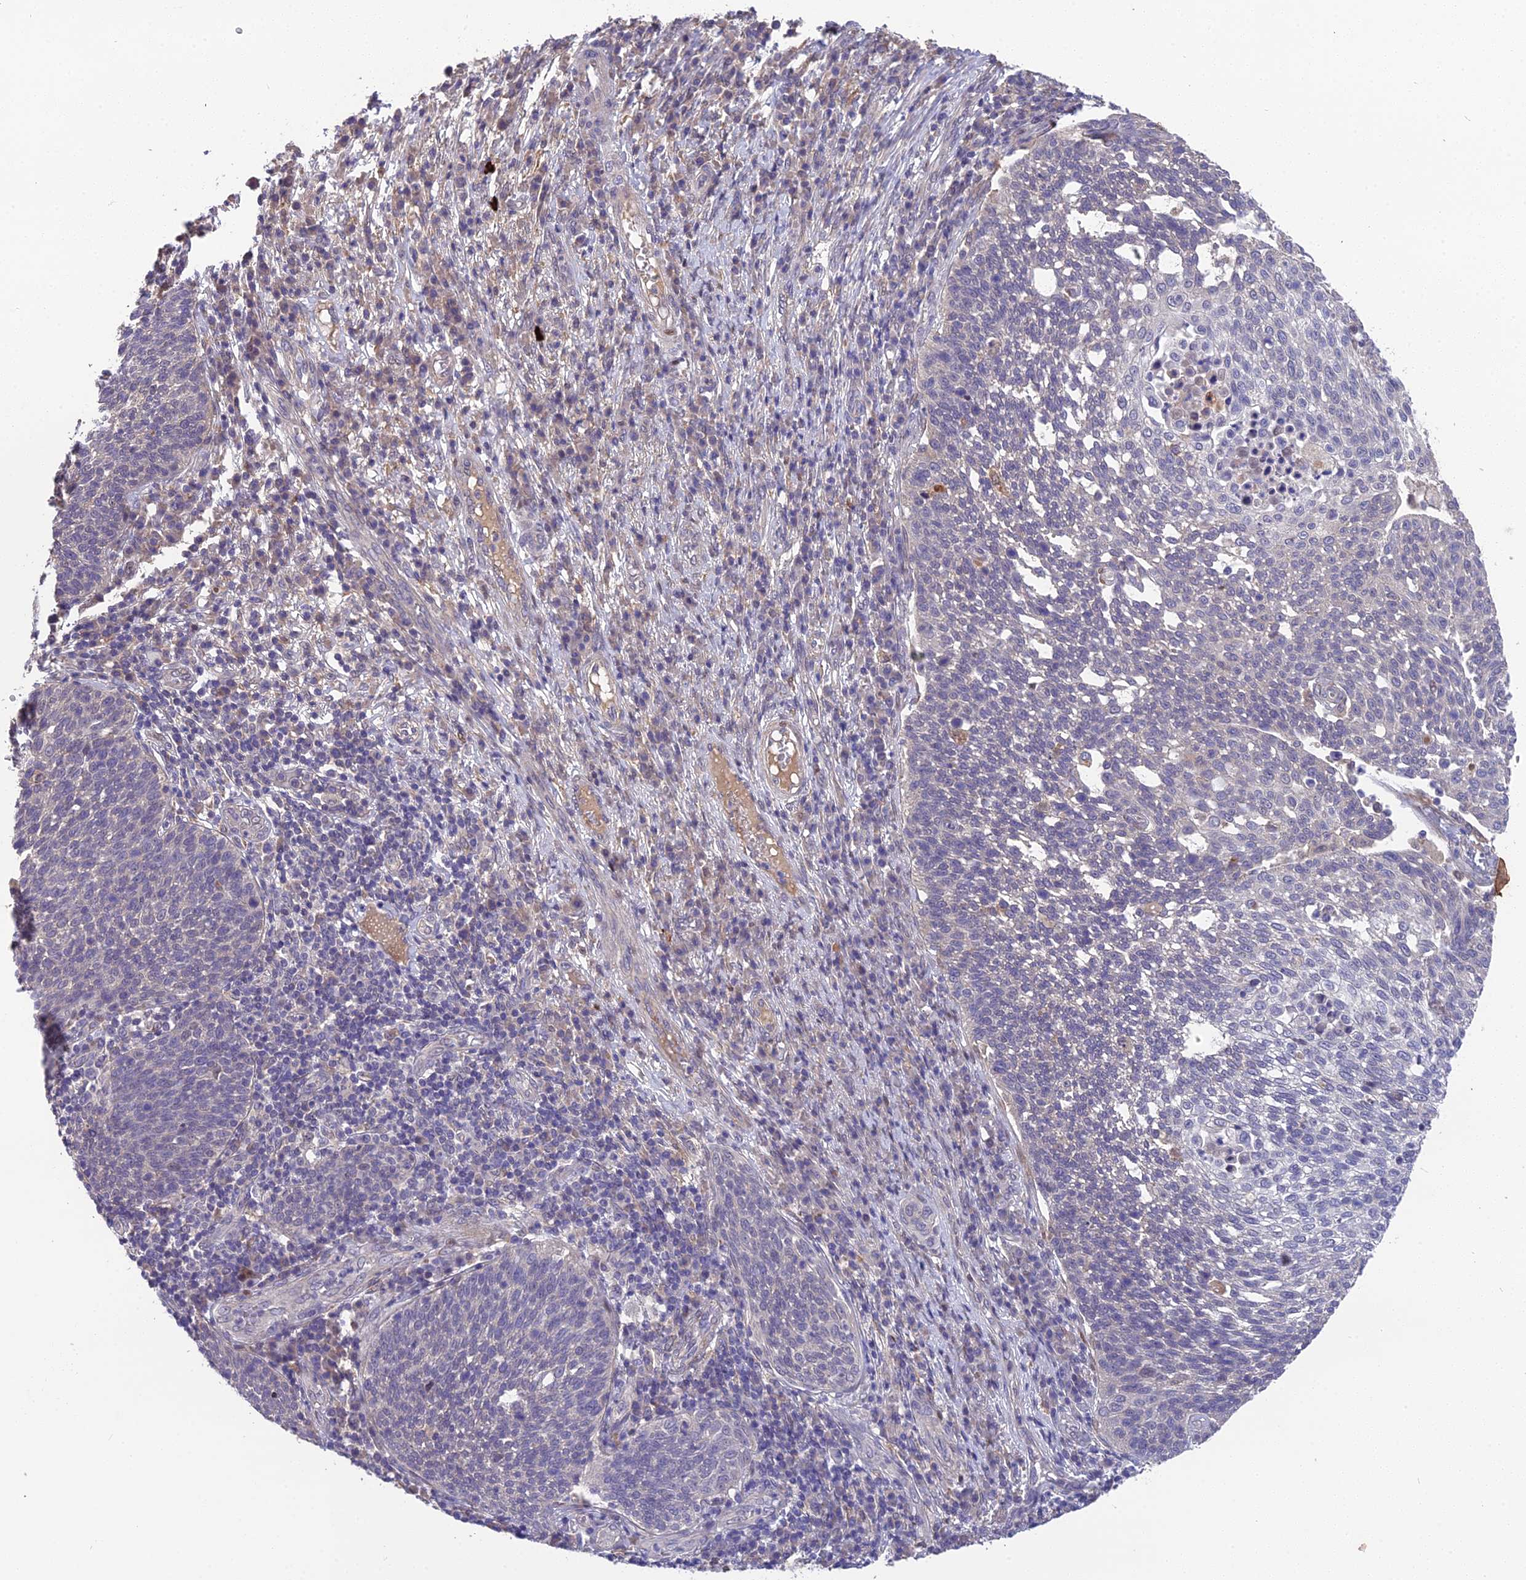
{"staining": {"intensity": "negative", "quantity": "none", "location": "none"}, "tissue": "cervical cancer", "cell_type": "Tumor cells", "image_type": "cancer", "snomed": [{"axis": "morphology", "description": "Squamous cell carcinoma, NOS"}, {"axis": "topography", "description": "Cervix"}], "caption": "The histopathology image reveals no significant positivity in tumor cells of cervical cancer.", "gene": "PUS10", "patient": {"sex": "female", "age": 34}}